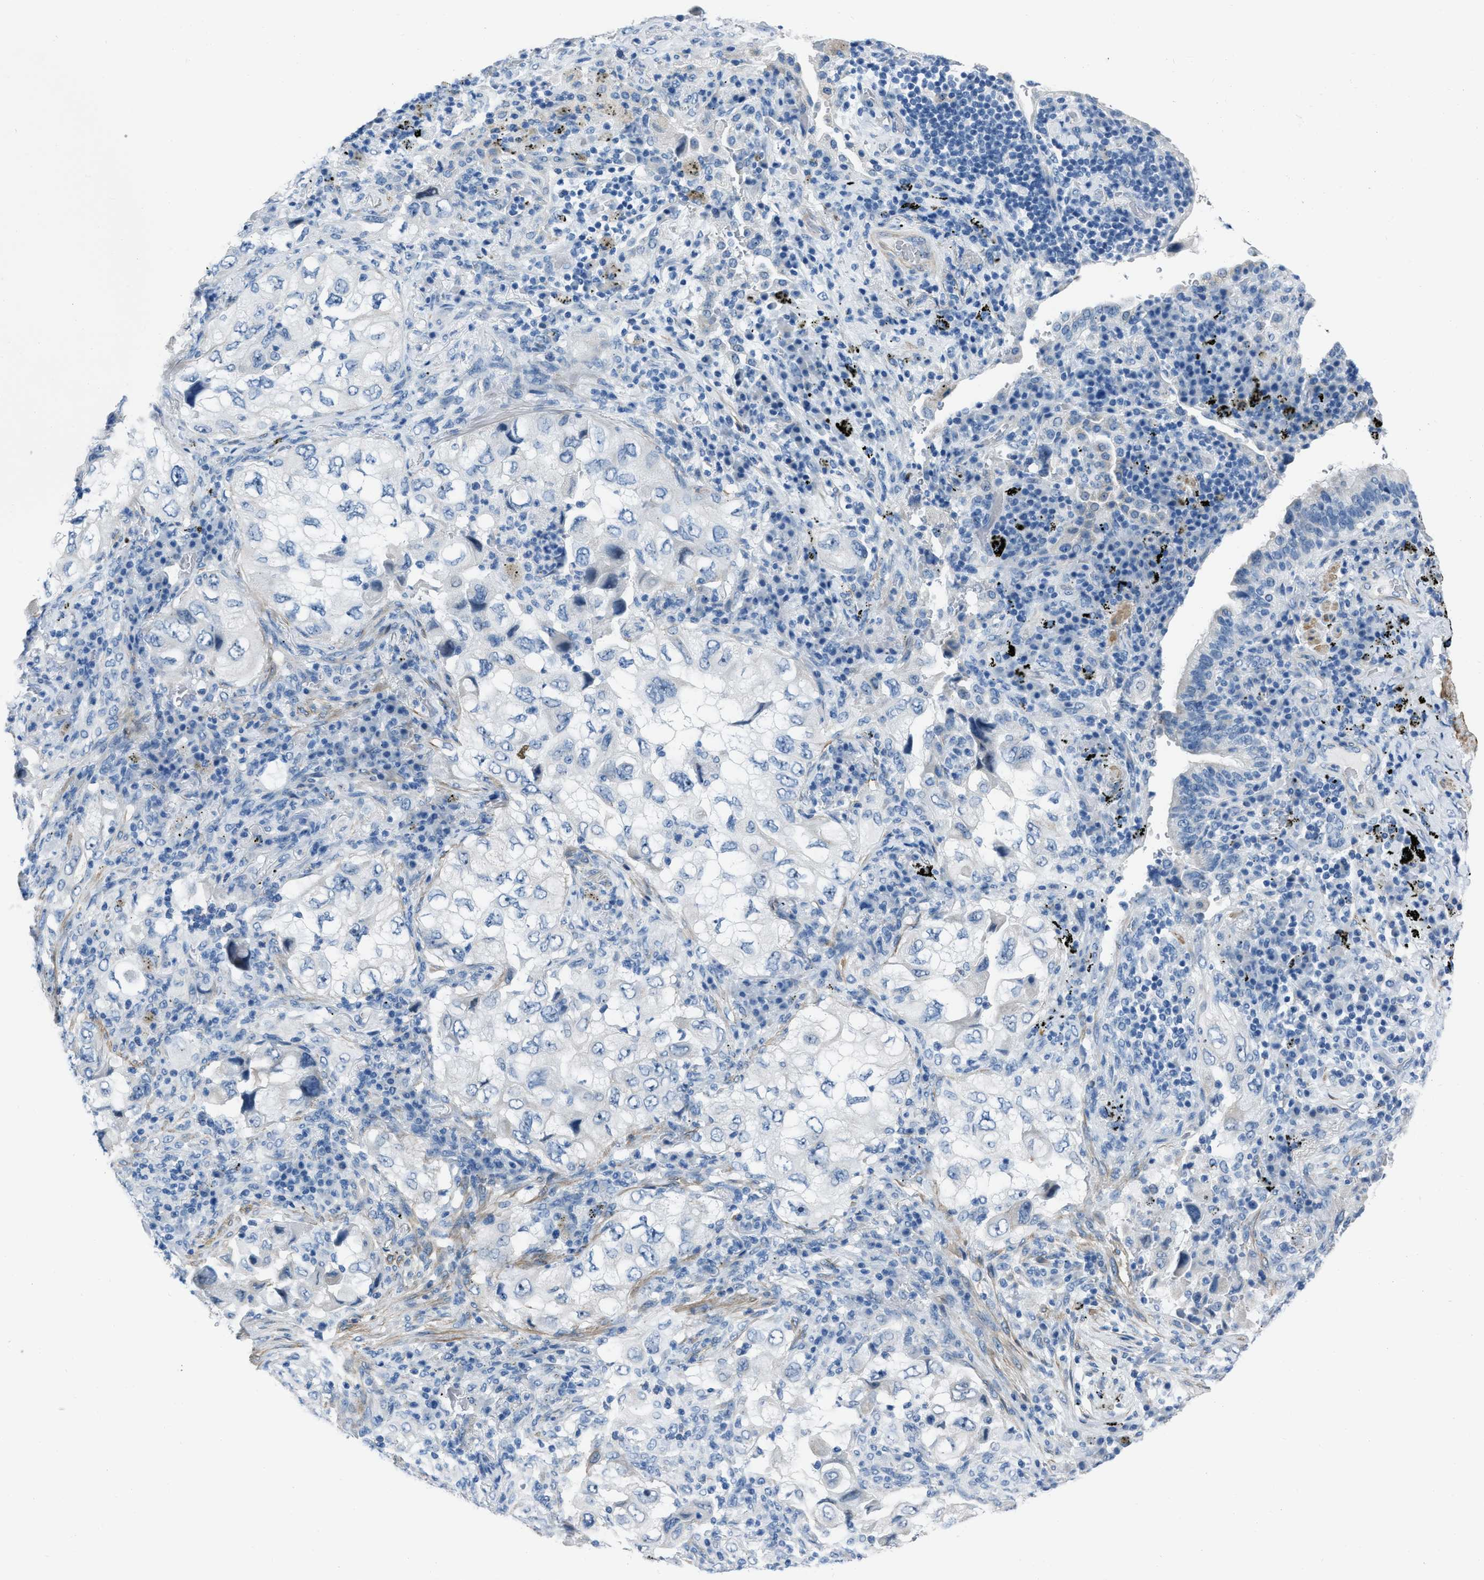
{"staining": {"intensity": "negative", "quantity": "none", "location": "none"}, "tissue": "lung cancer", "cell_type": "Tumor cells", "image_type": "cancer", "snomed": [{"axis": "morphology", "description": "Adenocarcinoma, NOS"}, {"axis": "topography", "description": "Lung"}], "caption": "Tumor cells show no significant expression in adenocarcinoma (lung). (Immunohistochemistry (ihc), brightfield microscopy, high magnification).", "gene": "SPATC1L", "patient": {"sex": "male", "age": 64}}